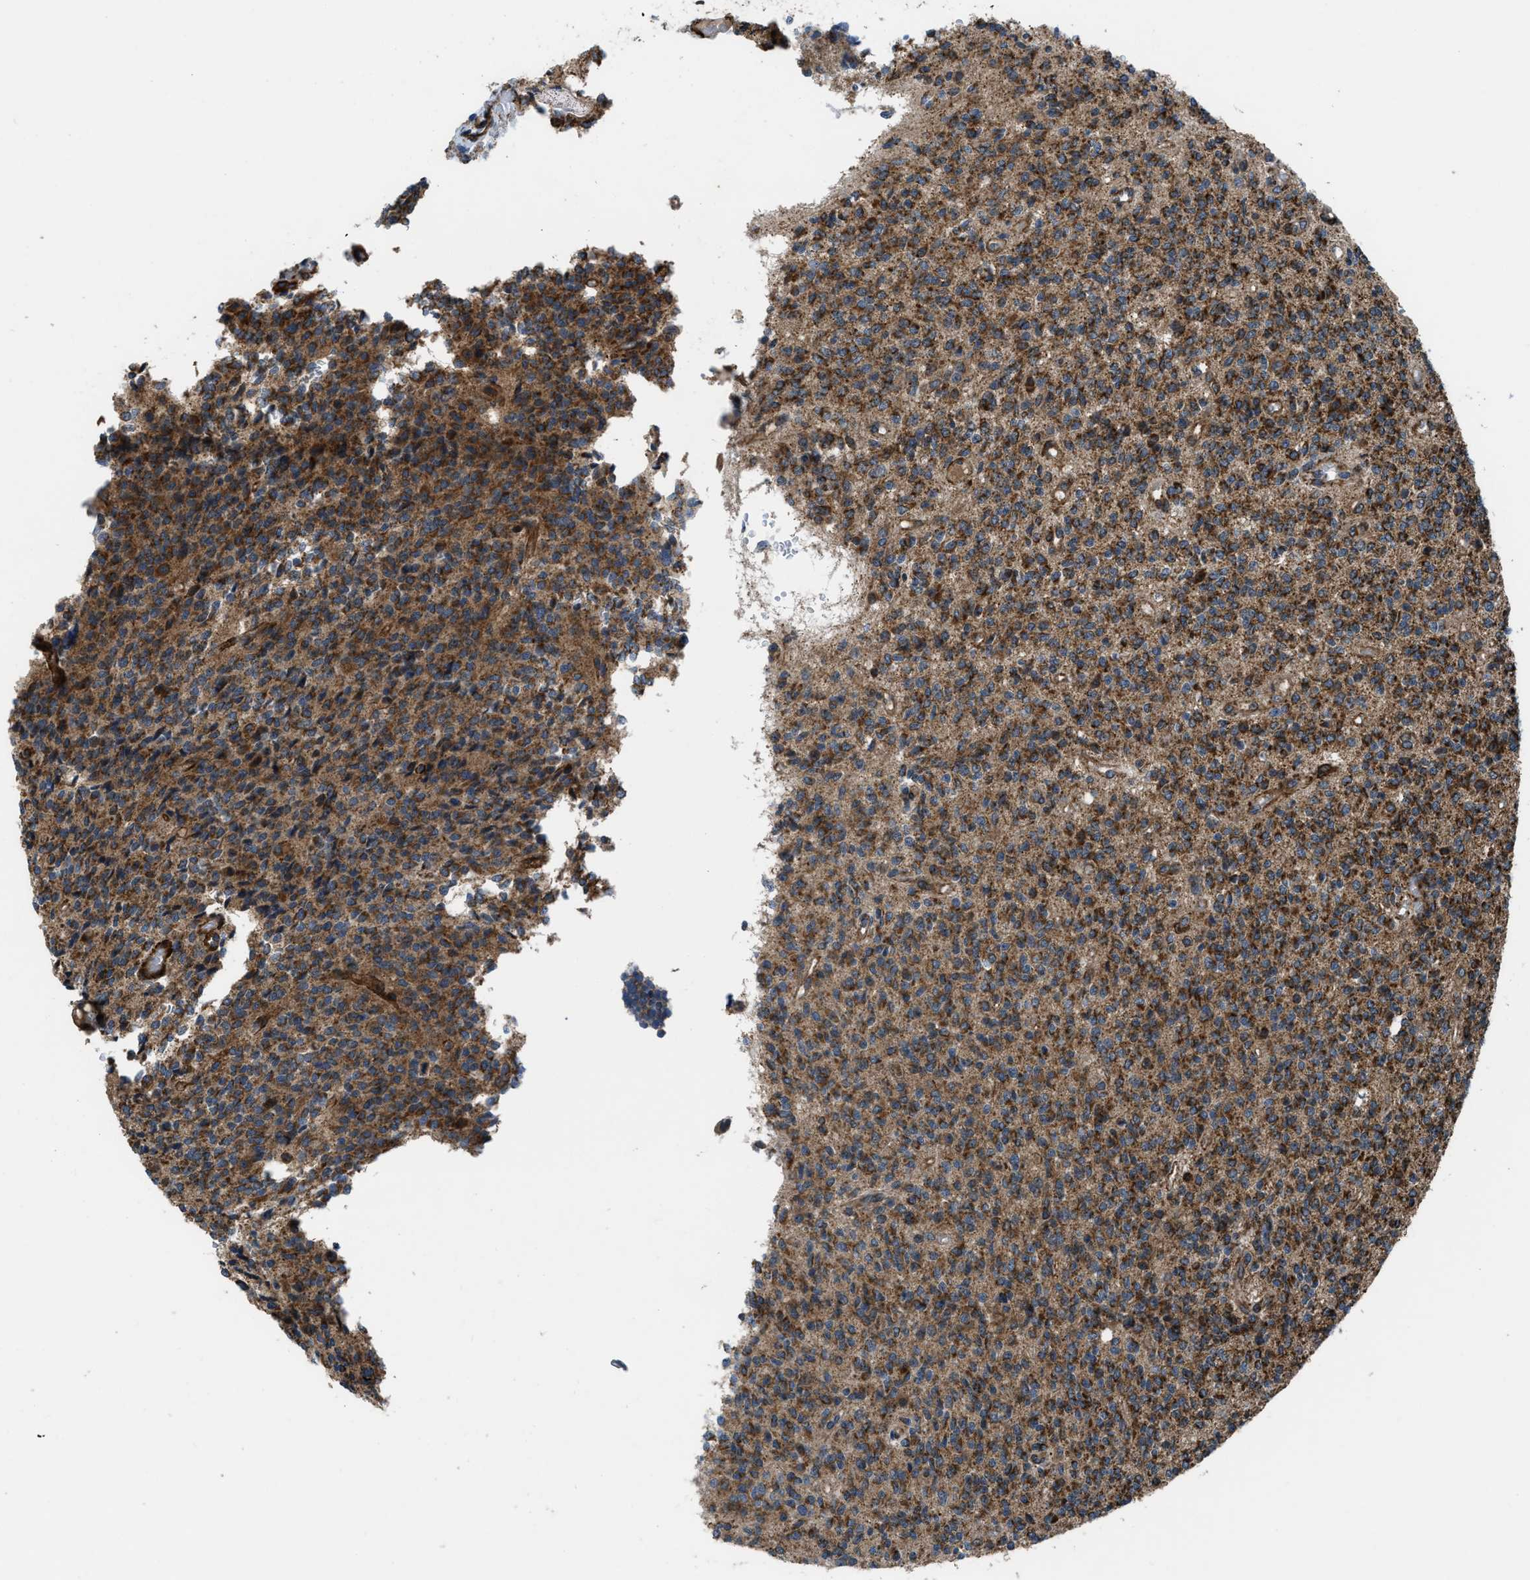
{"staining": {"intensity": "strong", "quantity": ">75%", "location": "cytoplasmic/membranous"}, "tissue": "glioma", "cell_type": "Tumor cells", "image_type": "cancer", "snomed": [{"axis": "morphology", "description": "Glioma, malignant, High grade"}, {"axis": "topography", "description": "Brain"}], "caption": "Malignant glioma (high-grade) stained with a protein marker exhibits strong staining in tumor cells.", "gene": "GSDME", "patient": {"sex": "male", "age": 34}}